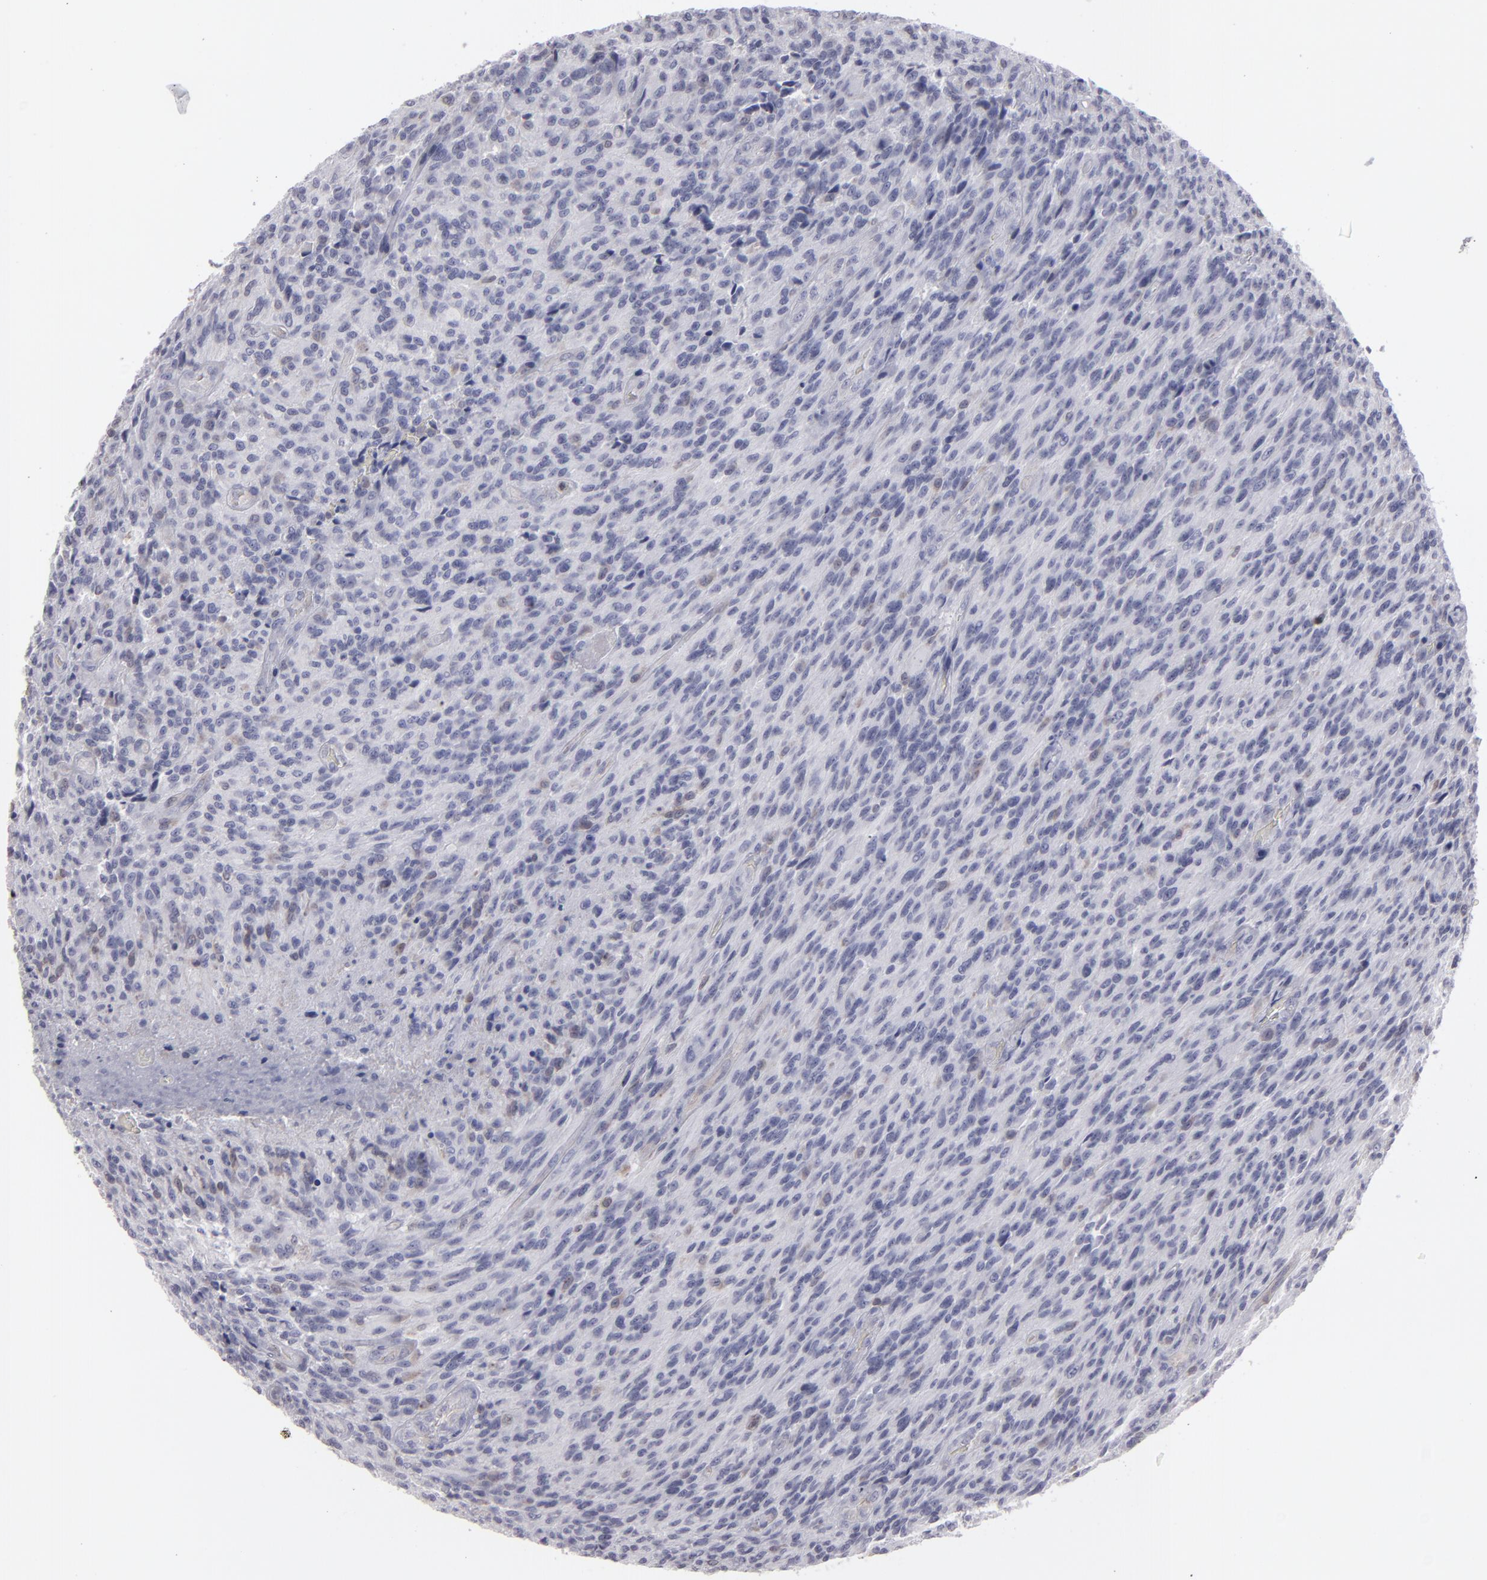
{"staining": {"intensity": "negative", "quantity": "none", "location": "none"}, "tissue": "glioma", "cell_type": "Tumor cells", "image_type": "cancer", "snomed": [{"axis": "morphology", "description": "Normal tissue, NOS"}, {"axis": "morphology", "description": "Glioma, malignant, High grade"}, {"axis": "topography", "description": "Cerebral cortex"}], "caption": "Tumor cells are negative for protein expression in human malignant high-grade glioma.", "gene": "SEMA3G", "patient": {"sex": "male", "age": 56}}